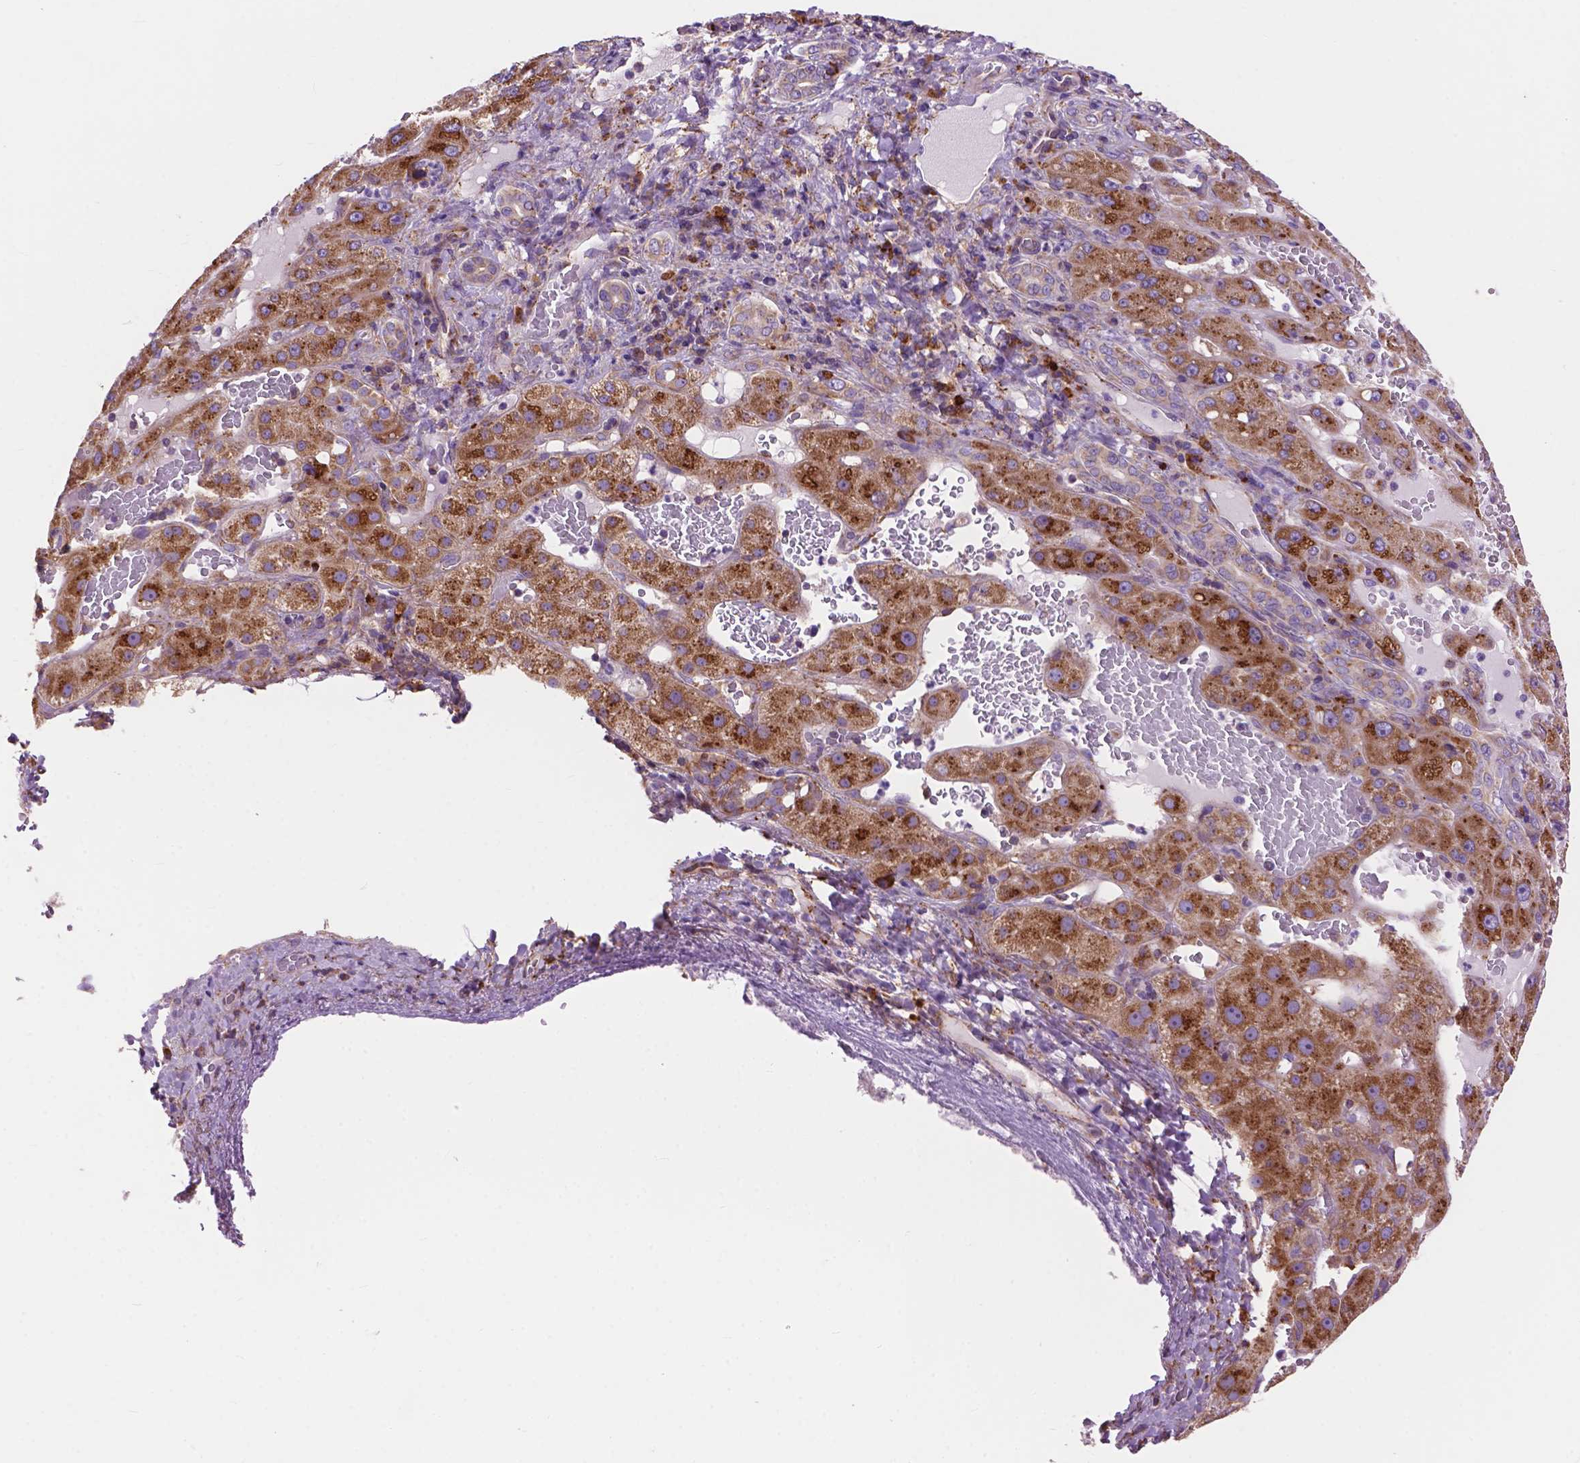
{"staining": {"intensity": "strong", "quantity": ">75%", "location": "cytoplasmic/membranous"}, "tissue": "liver cancer", "cell_type": "Tumor cells", "image_type": "cancer", "snomed": [{"axis": "morphology", "description": "Carcinoma, Hepatocellular, NOS"}, {"axis": "topography", "description": "Liver"}], "caption": "A high amount of strong cytoplasmic/membranous positivity is present in approximately >75% of tumor cells in liver cancer tissue.", "gene": "RPL37A", "patient": {"sex": "female", "age": 73}}